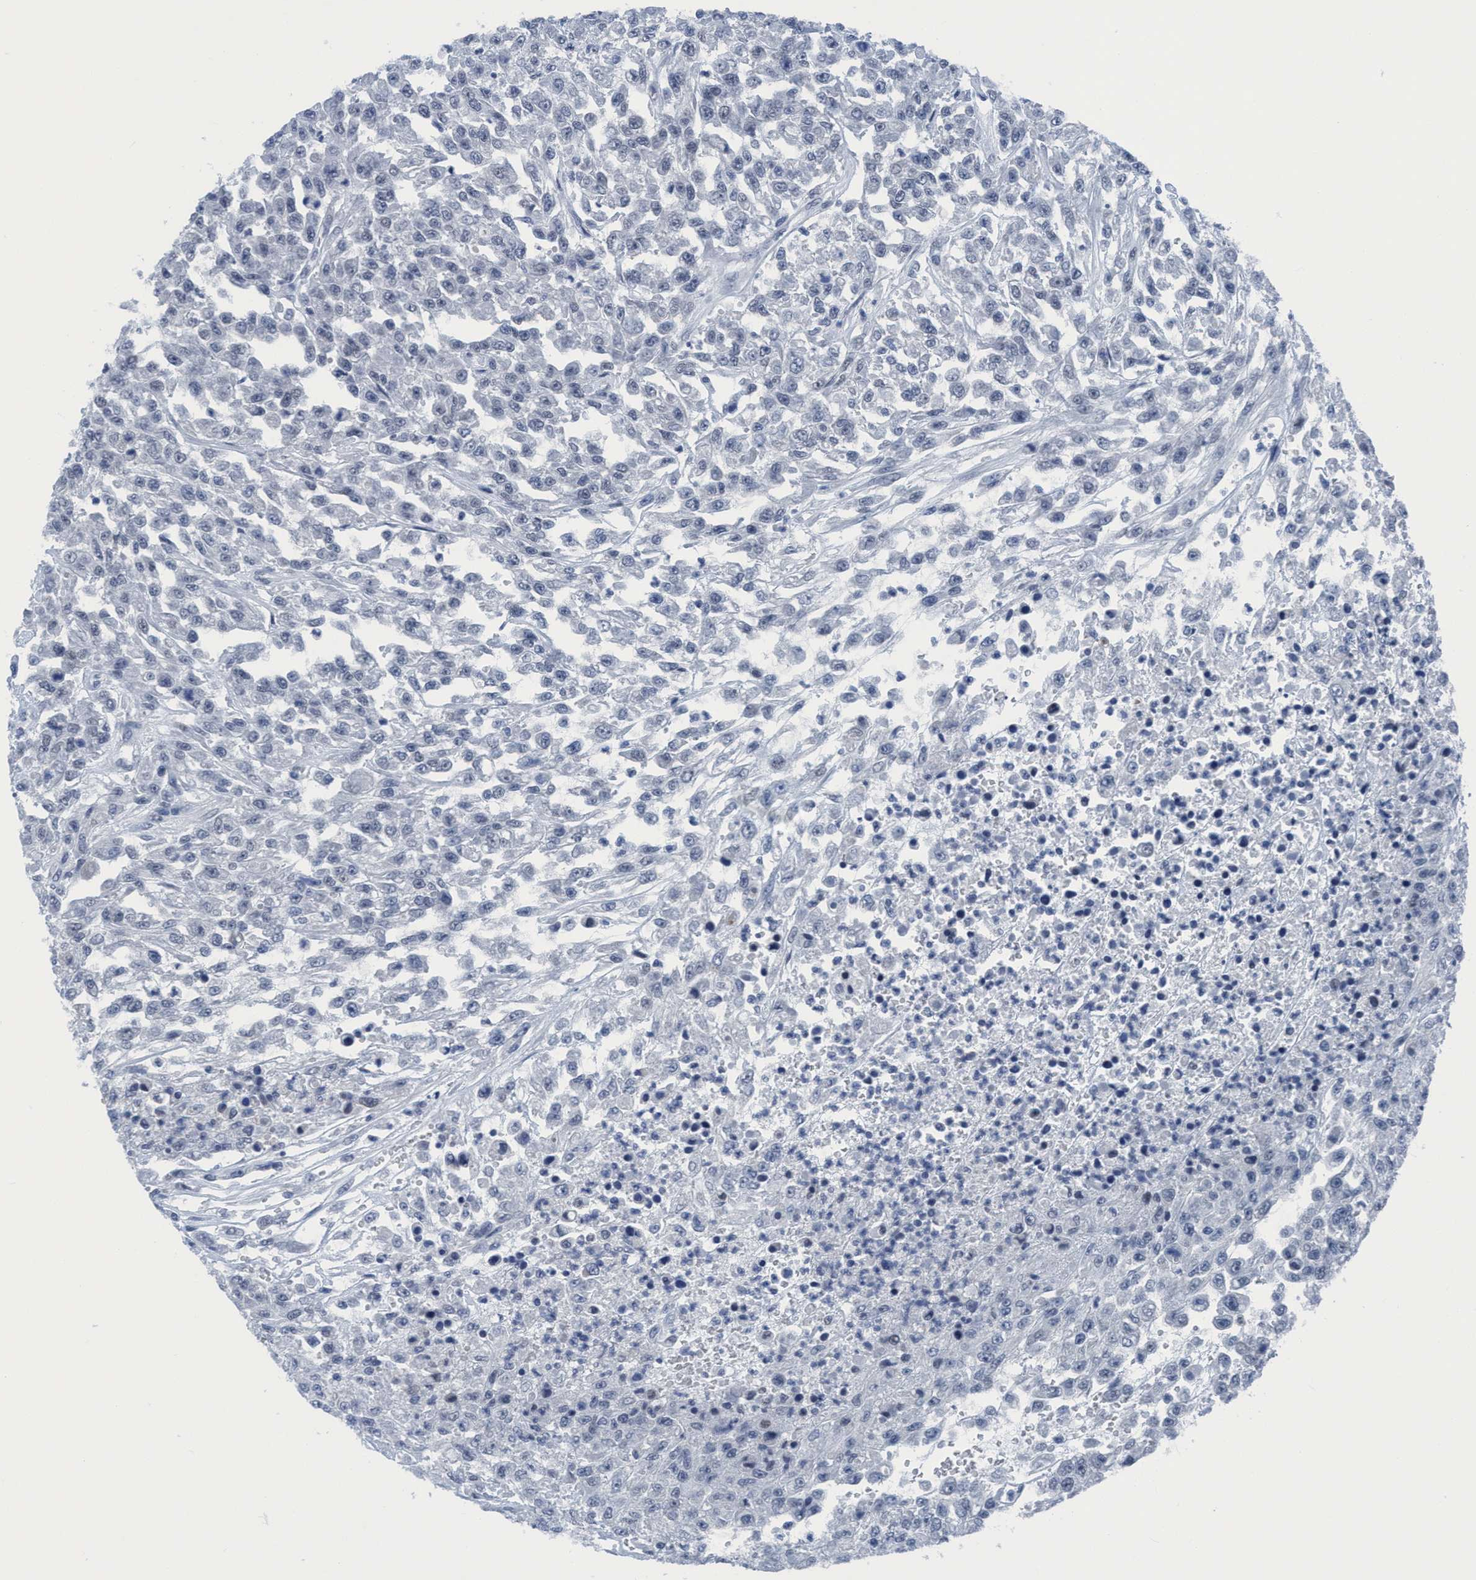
{"staining": {"intensity": "negative", "quantity": "none", "location": "none"}, "tissue": "urothelial cancer", "cell_type": "Tumor cells", "image_type": "cancer", "snomed": [{"axis": "morphology", "description": "Urothelial carcinoma, High grade"}, {"axis": "topography", "description": "Urinary bladder"}], "caption": "This is a photomicrograph of immunohistochemistry staining of urothelial carcinoma (high-grade), which shows no expression in tumor cells.", "gene": "DNAI1", "patient": {"sex": "male", "age": 46}}